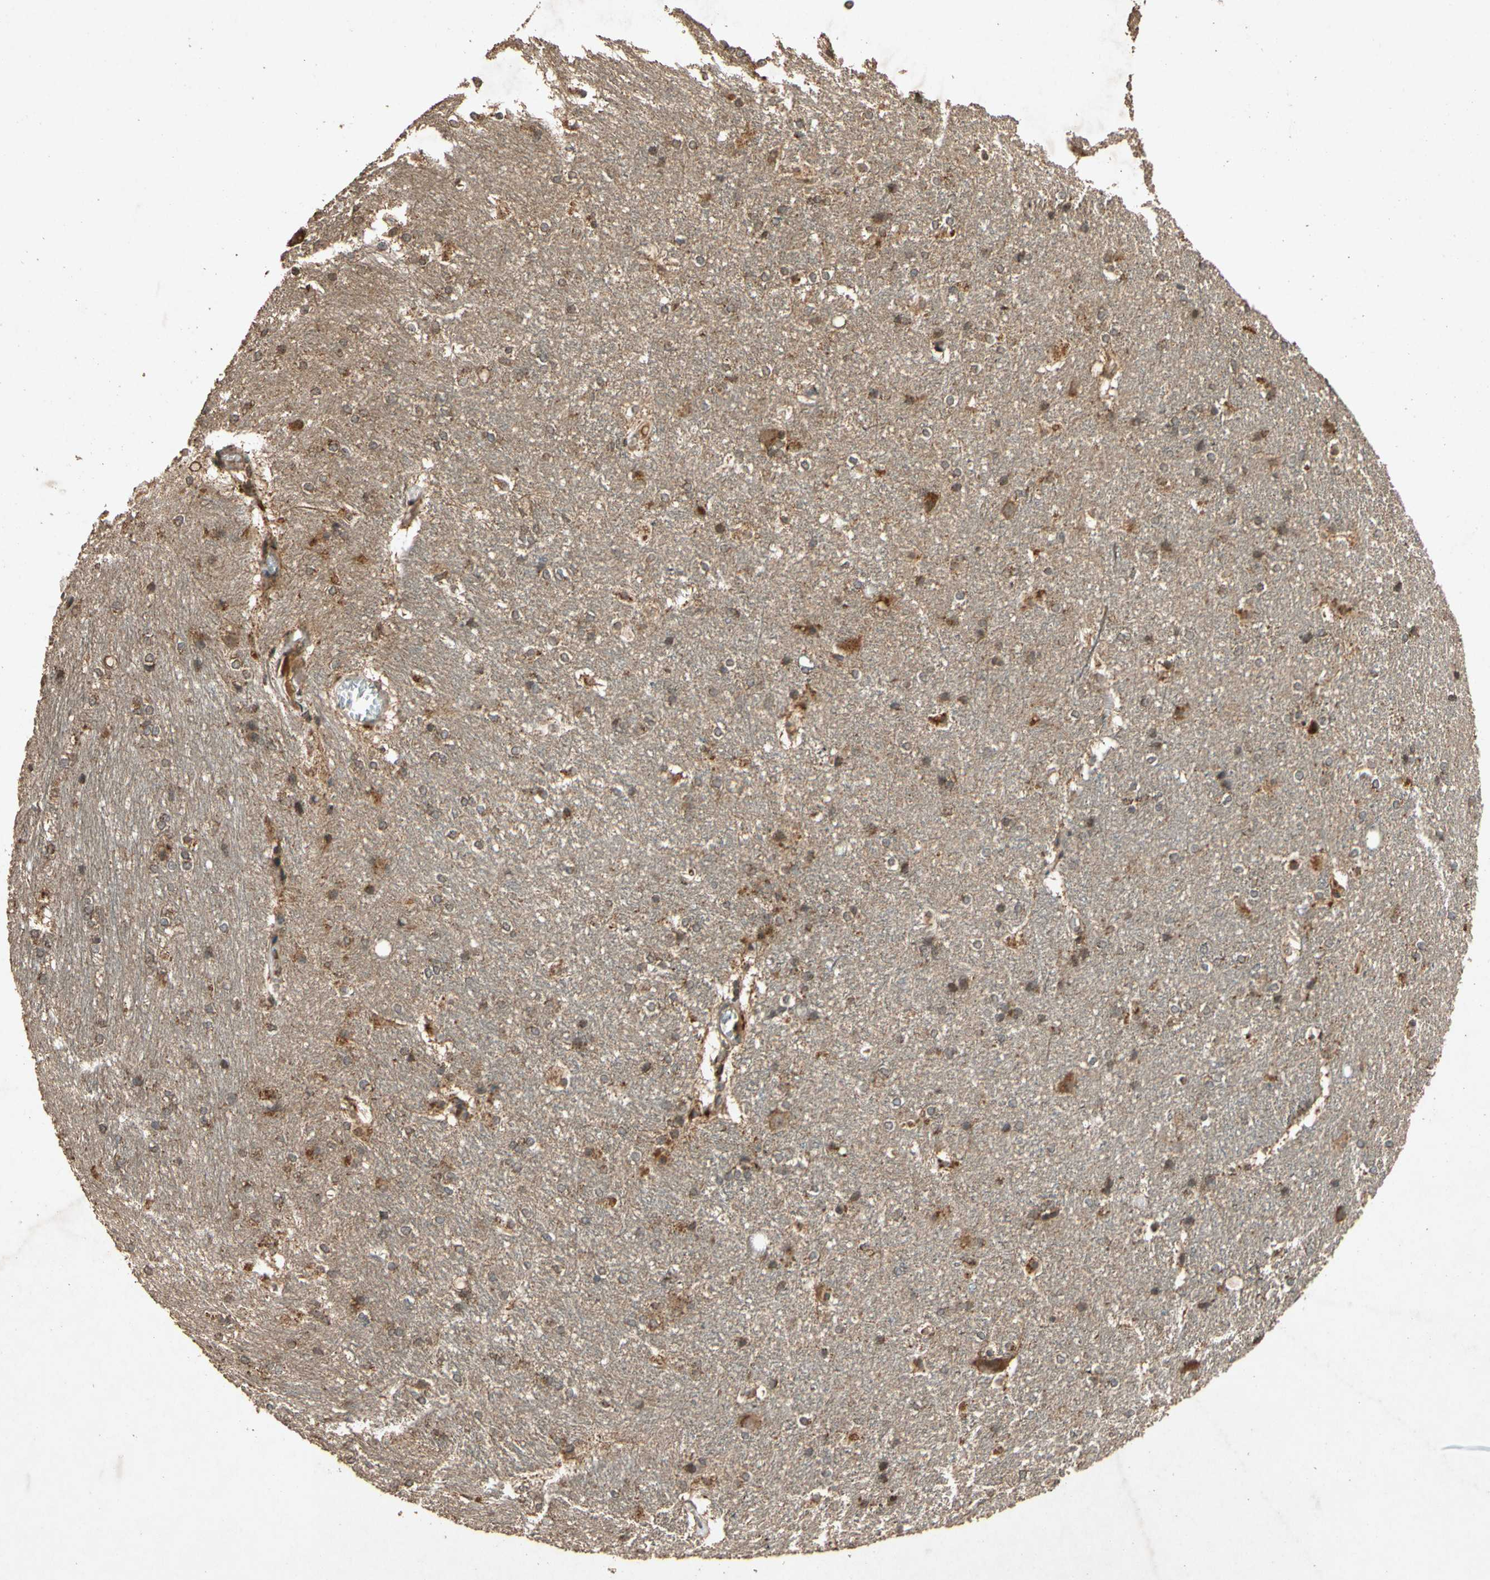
{"staining": {"intensity": "moderate", "quantity": ">75%", "location": "cytoplasmic/membranous,nuclear"}, "tissue": "hippocampus", "cell_type": "Glial cells", "image_type": "normal", "snomed": [{"axis": "morphology", "description": "Normal tissue, NOS"}, {"axis": "topography", "description": "Hippocampus"}], "caption": "Protein expression by immunohistochemistry (IHC) shows moderate cytoplasmic/membranous,nuclear staining in about >75% of glial cells in normal hippocampus.", "gene": "TXN2", "patient": {"sex": "female", "age": 19}}